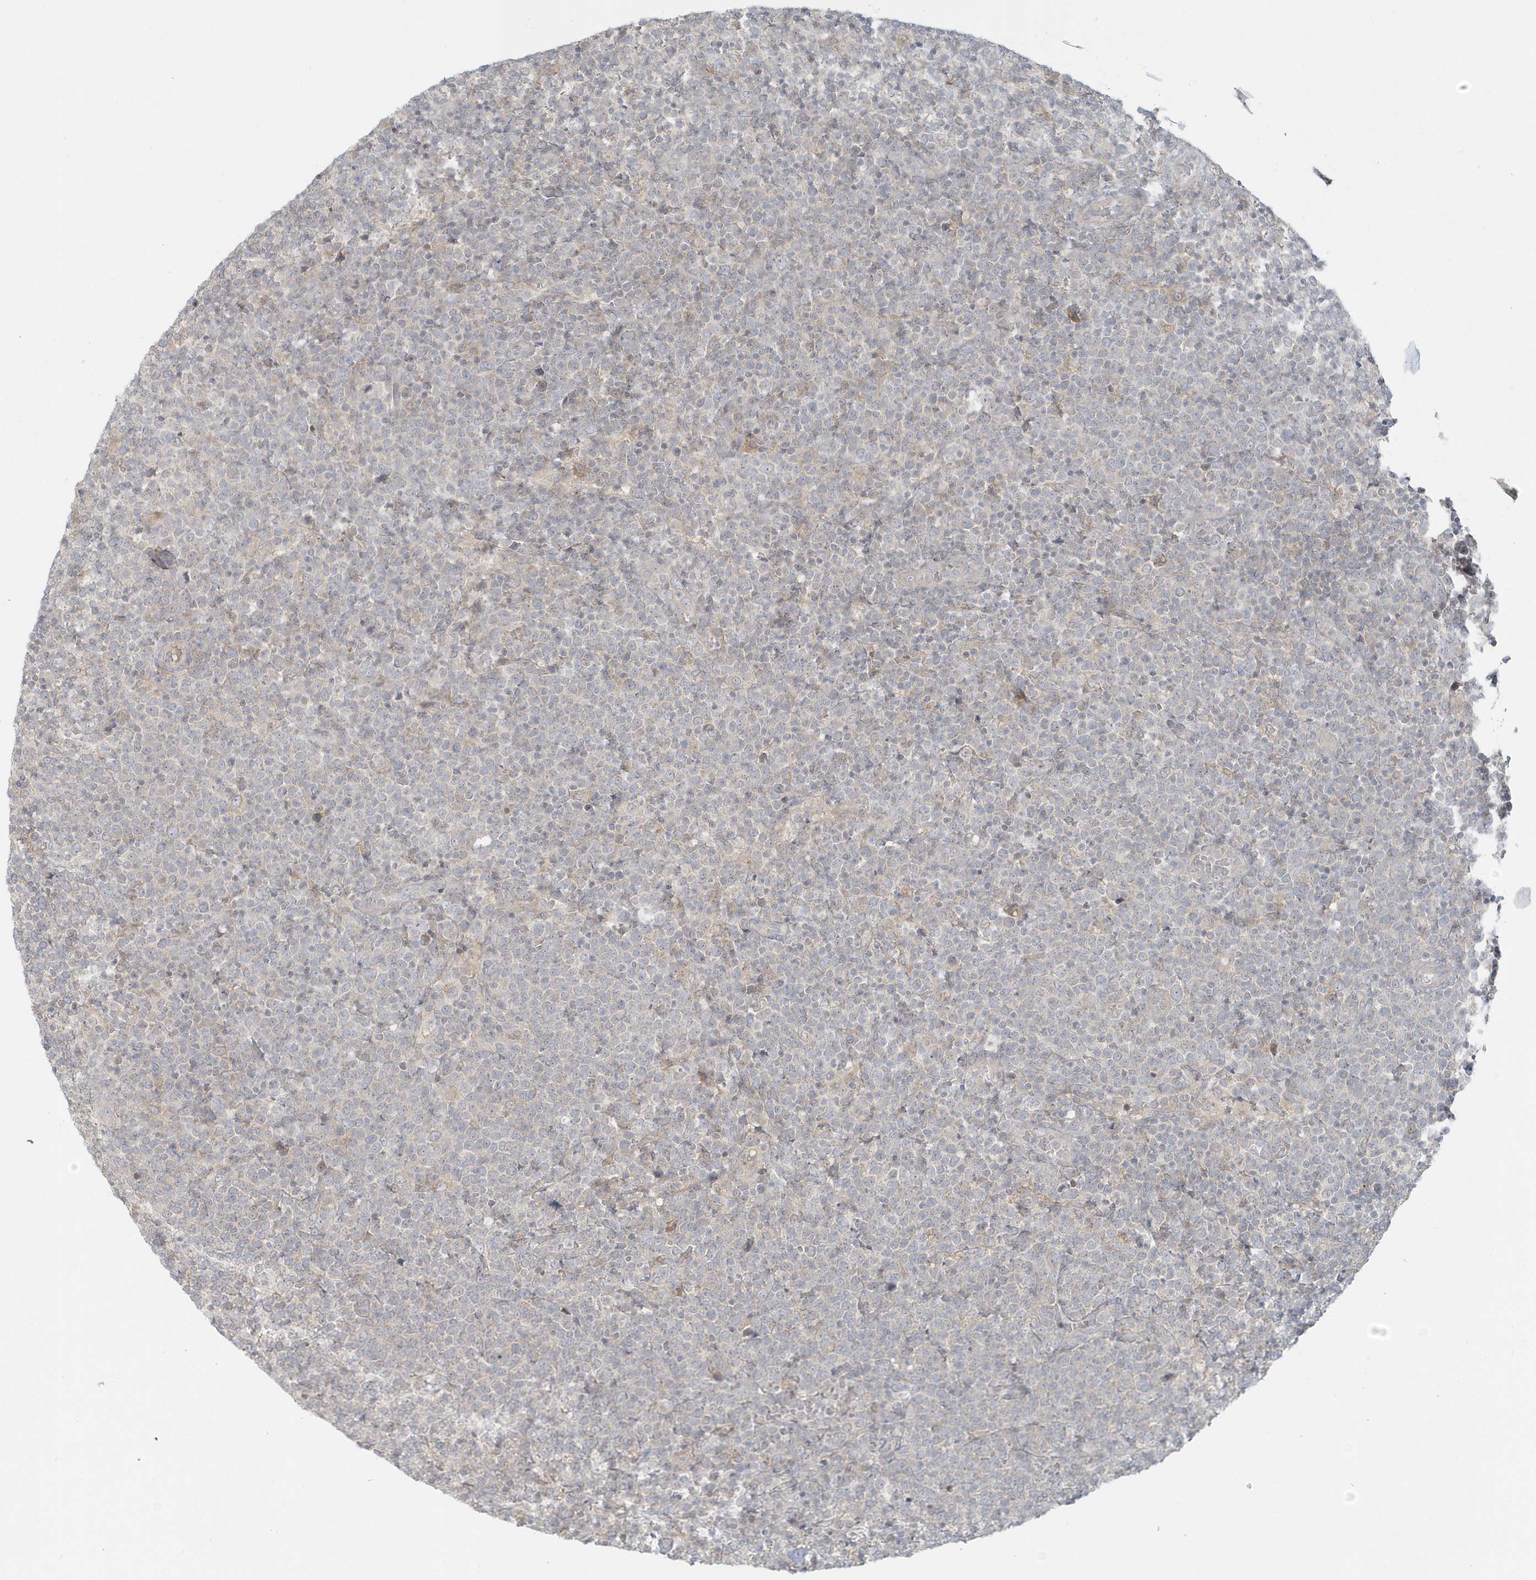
{"staining": {"intensity": "negative", "quantity": "none", "location": "none"}, "tissue": "lymphoma", "cell_type": "Tumor cells", "image_type": "cancer", "snomed": [{"axis": "morphology", "description": "Malignant lymphoma, non-Hodgkin's type, High grade"}, {"axis": "topography", "description": "Lymph node"}], "caption": "High power microscopy photomicrograph of an immunohistochemistry image of high-grade malignant lymphoma, non-Hodgkin's type, revealing no significant expression in tumor cells.", "gene": "BLTP3A", "patient": {"sex": "male", "age": 61}}